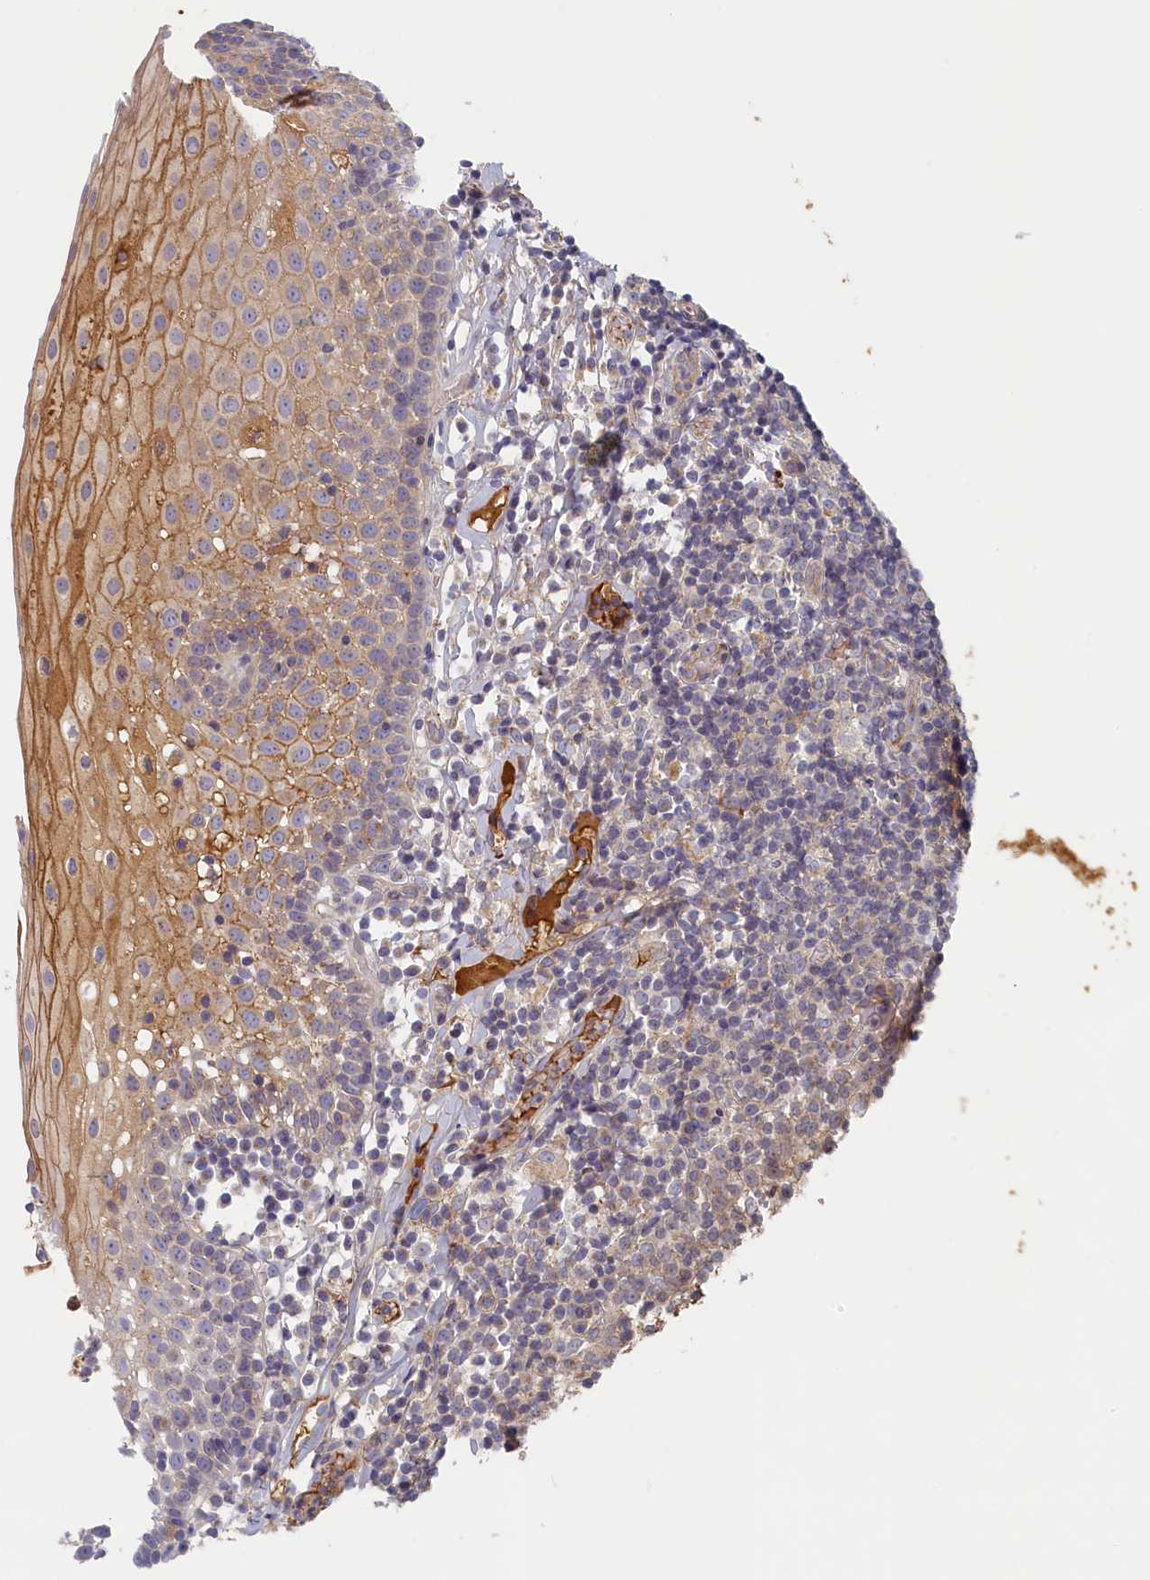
{"staining": {"intensity": "moderate", "quantity": "25%-75%", "location": "cytoplasmic/membranous"}, "tissue": "oral mucosa", "cell_type": "Squamous epithelial cells", "image_type": "normal", "snomed": [{"axis": "morphology", "description": "Normal tissue, NOS"}, {"axis": "topography", "description": "Oral tissue"}], "caption": "Immunohistochemical staining of benign human oral mucosa demonstrates 25%-75% levels of moderate cytoplasmic/membranous protein expression in approximately 25%-75% of squamous epithelial cells. (Brightfield microscopy of DAB IHC at high magnification).", "gene": "STX16", "patient": {"sex": "female", "age": 69}}